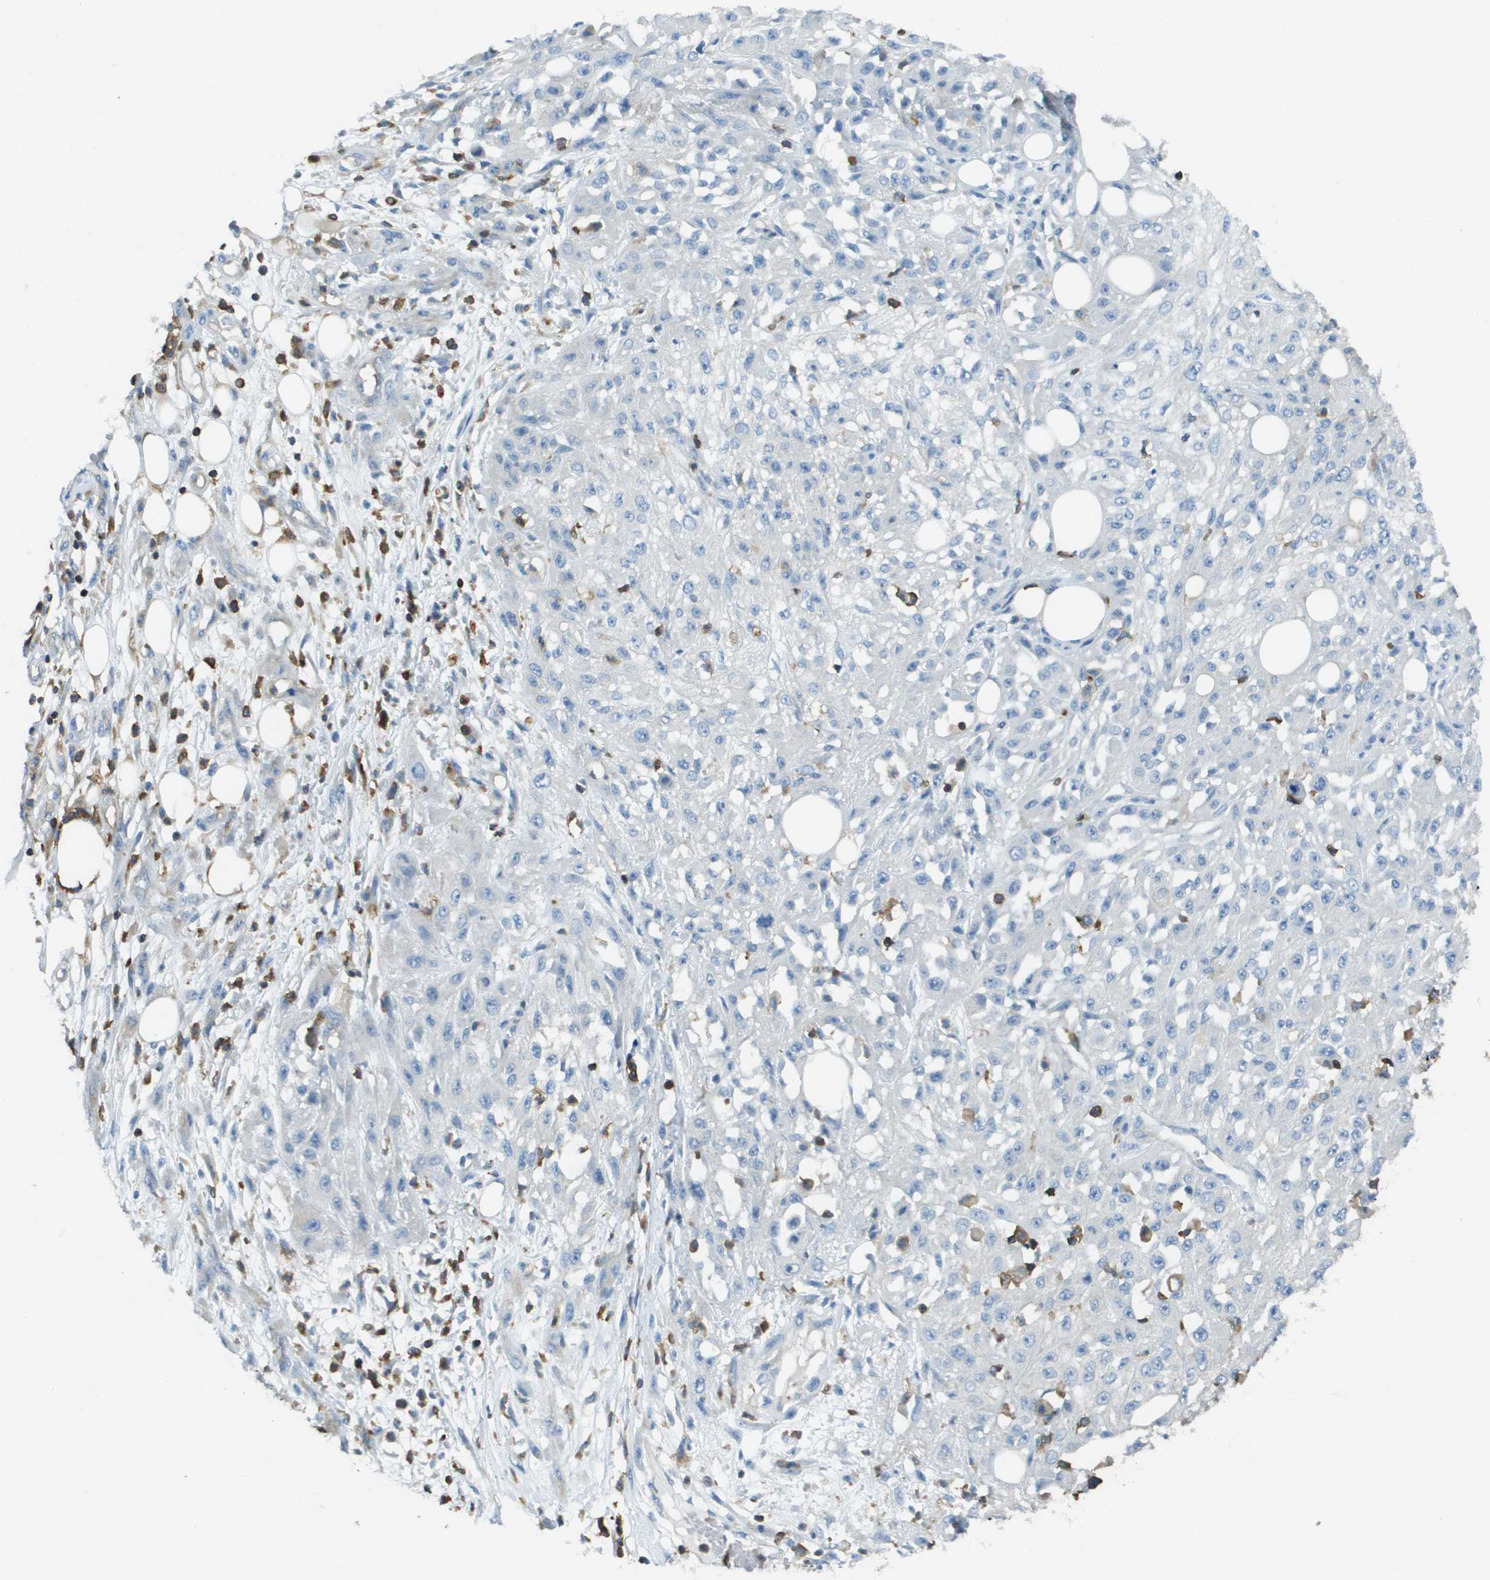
{"staining": {"intensity": "negative", "quantity": "none", "location": "none"}, "tissue": "skin cancer", "cell_type": "Tumor cells", "image_type": "cancer", "snomed": [{"axis": "morphology", "description": "Squamous cell carcinoma, NOS"}, {"axis": "morphology", "description": "Squamous cell carcinoma, metastatic, NOS"}, {"axis": "topography", "description": "Skin"}, {"axis": "topography", "description": "Lymph node"}], "caption": "Skin cancer (metastatic squamous cell carcinoma) stained for a protein using IHC shows no expression tumor cells.", "gene": "APBB1IP", "patient": {"sex": "male", "age": 75}}